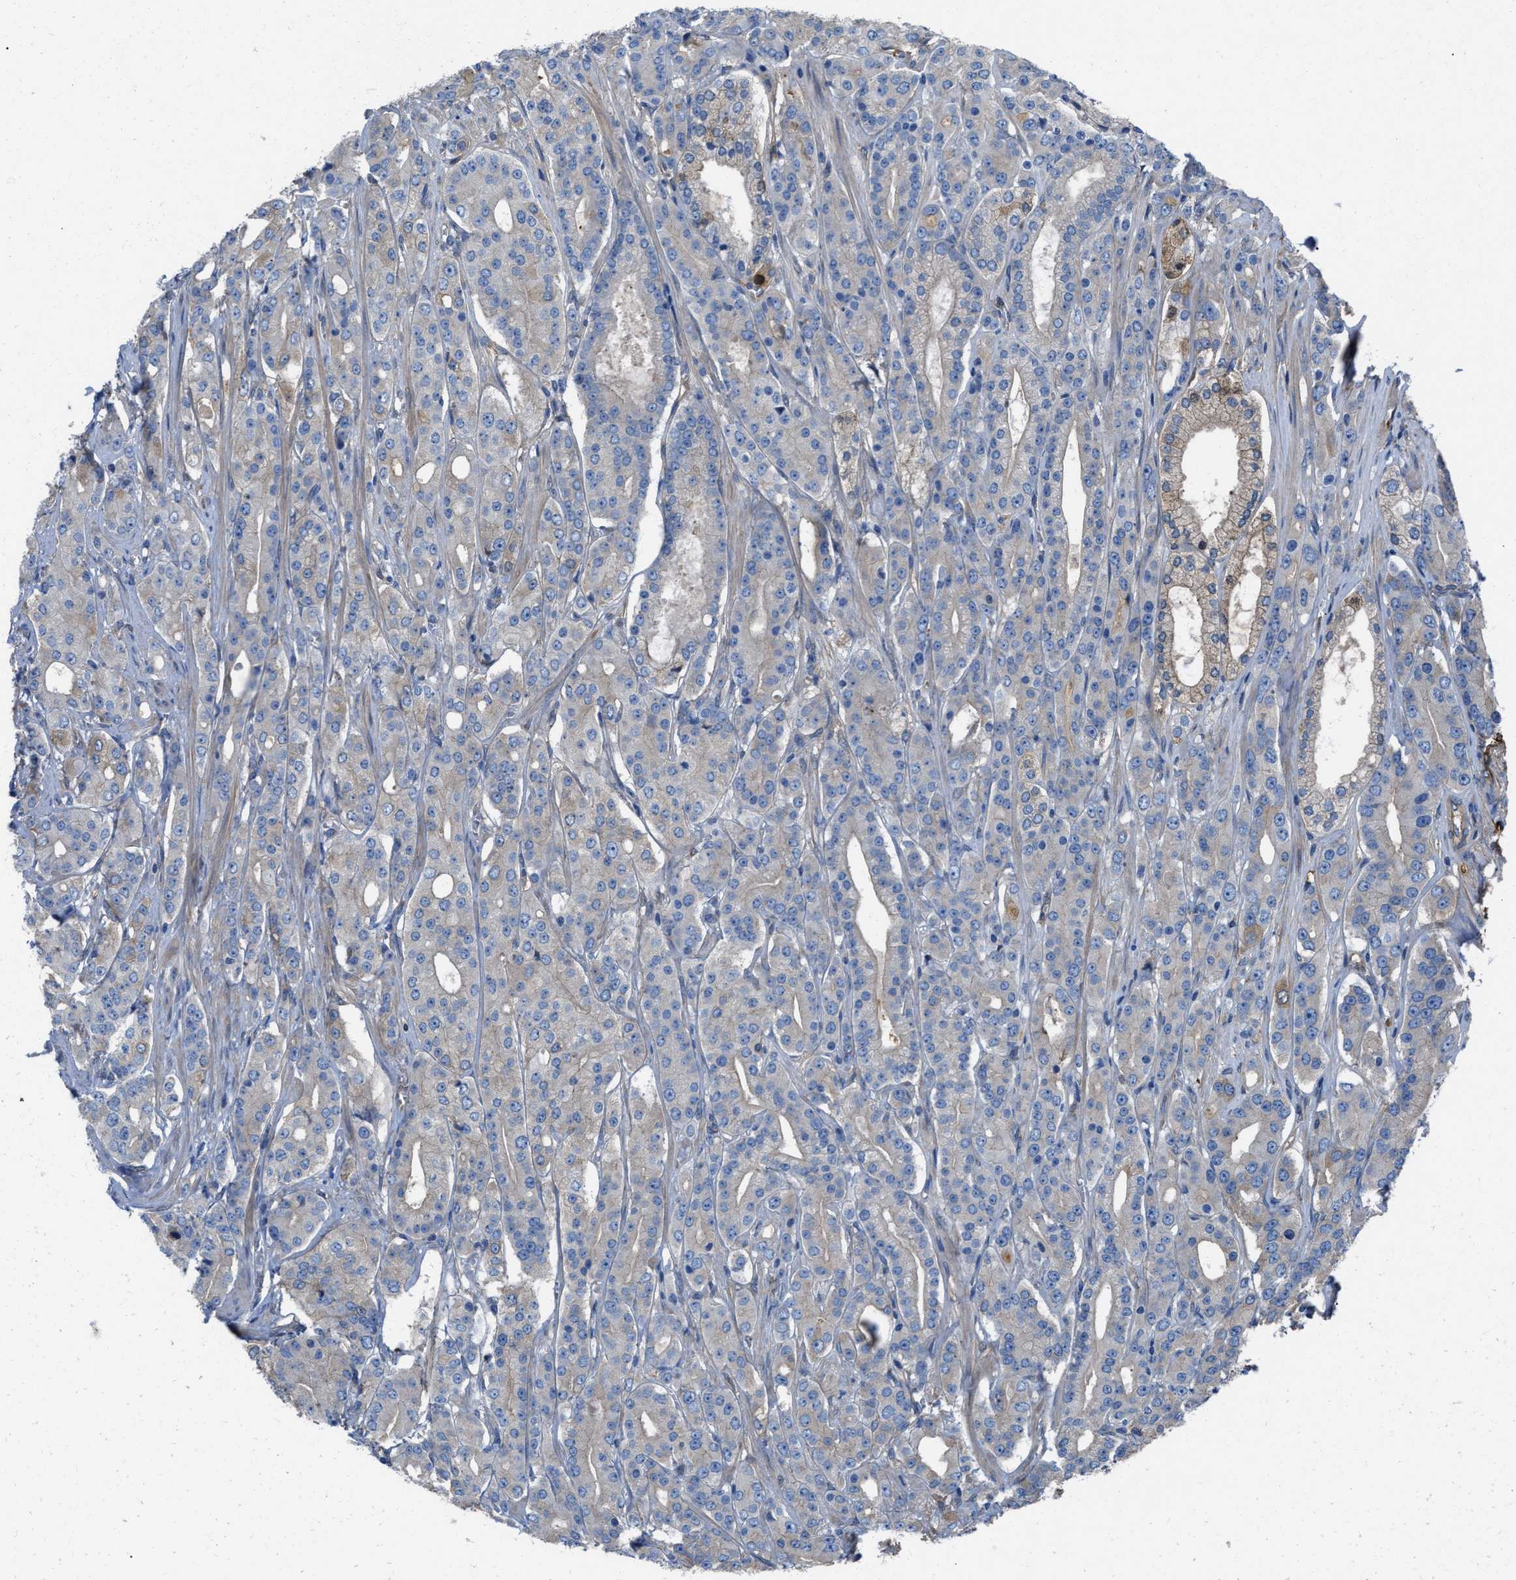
{"staining": {"intensity": "weak", "quantity": "<25%", "location": "cytoplasmic/membranous"}, "tissue": "prostate cancer", "cell_type": "Tumor cells", "image_type": "cancer", "snomed": [{"axis": "morphology", "description": "Adenocarcinoma, High grade"}, {"axis": "topography", "description": "Prostate"}], "caption": "An immunohistochemistry photomicrograph of prostate high-grade adenocarcinoma is shown. There is no staining in tumor cells of prostate high-grade adenocarcinoma.", "gene": "TRIOBP", "patient": {"sex": "male", "age": 71}}